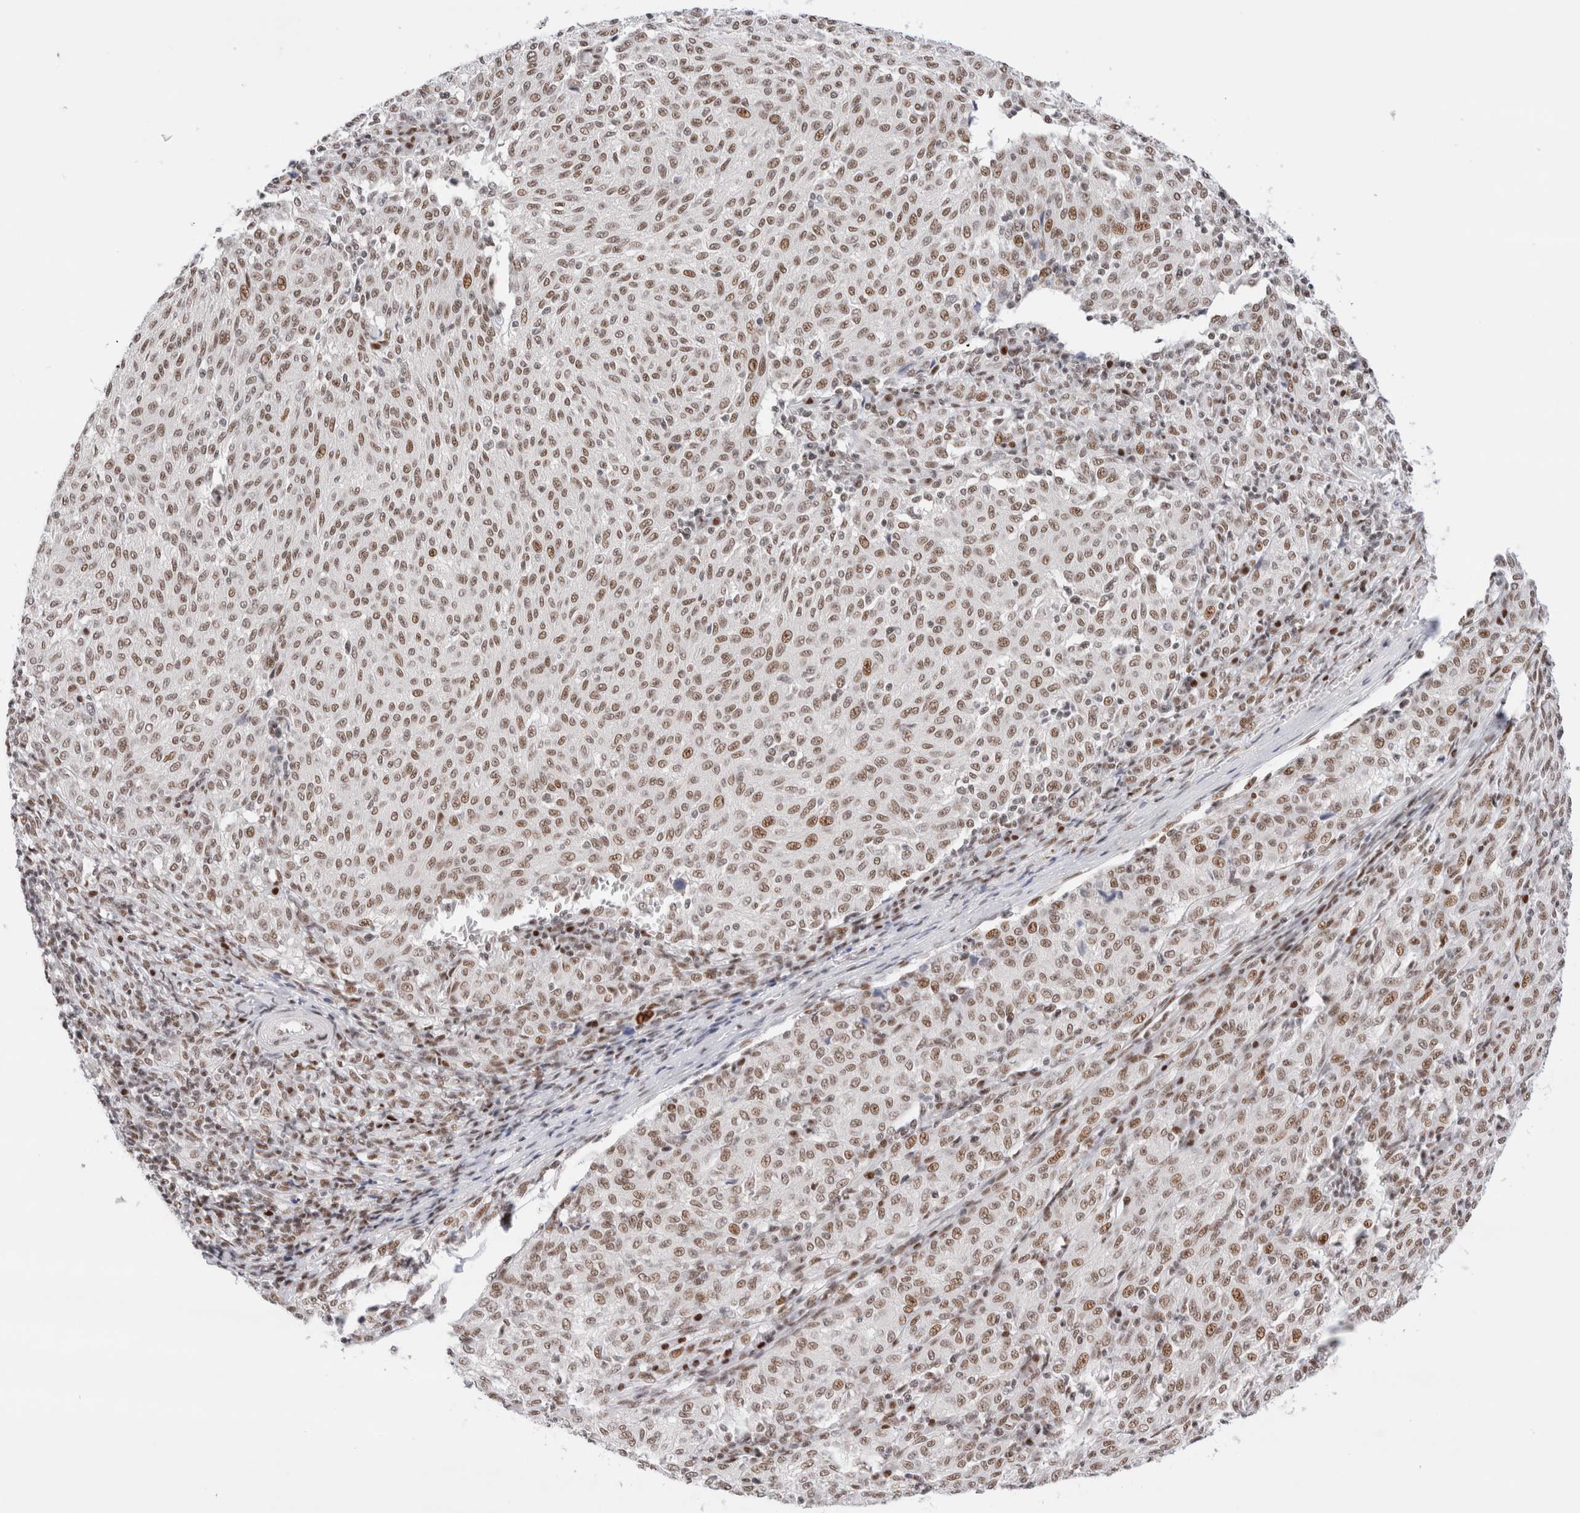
{"staining": {"intensity": "weak", "quantity": ">75%", "location": "nuclear"}, "tissue": "melanoma", "cell_type": "Tumor cells", "image_type": "cancer", "snomed": [{"axis": "morphology", "description": "Malignant melanoma, NOS"}, {"axis": "topography", "description": "Skin"}], "caption": "Approximately >75% of tumor cells in malignant melanoma display weak nuclear protein positivity as visualized by brown immunohistochemical staining.", "gene": "ZNF282", "patient": {"sex": "female", "age": 72}}